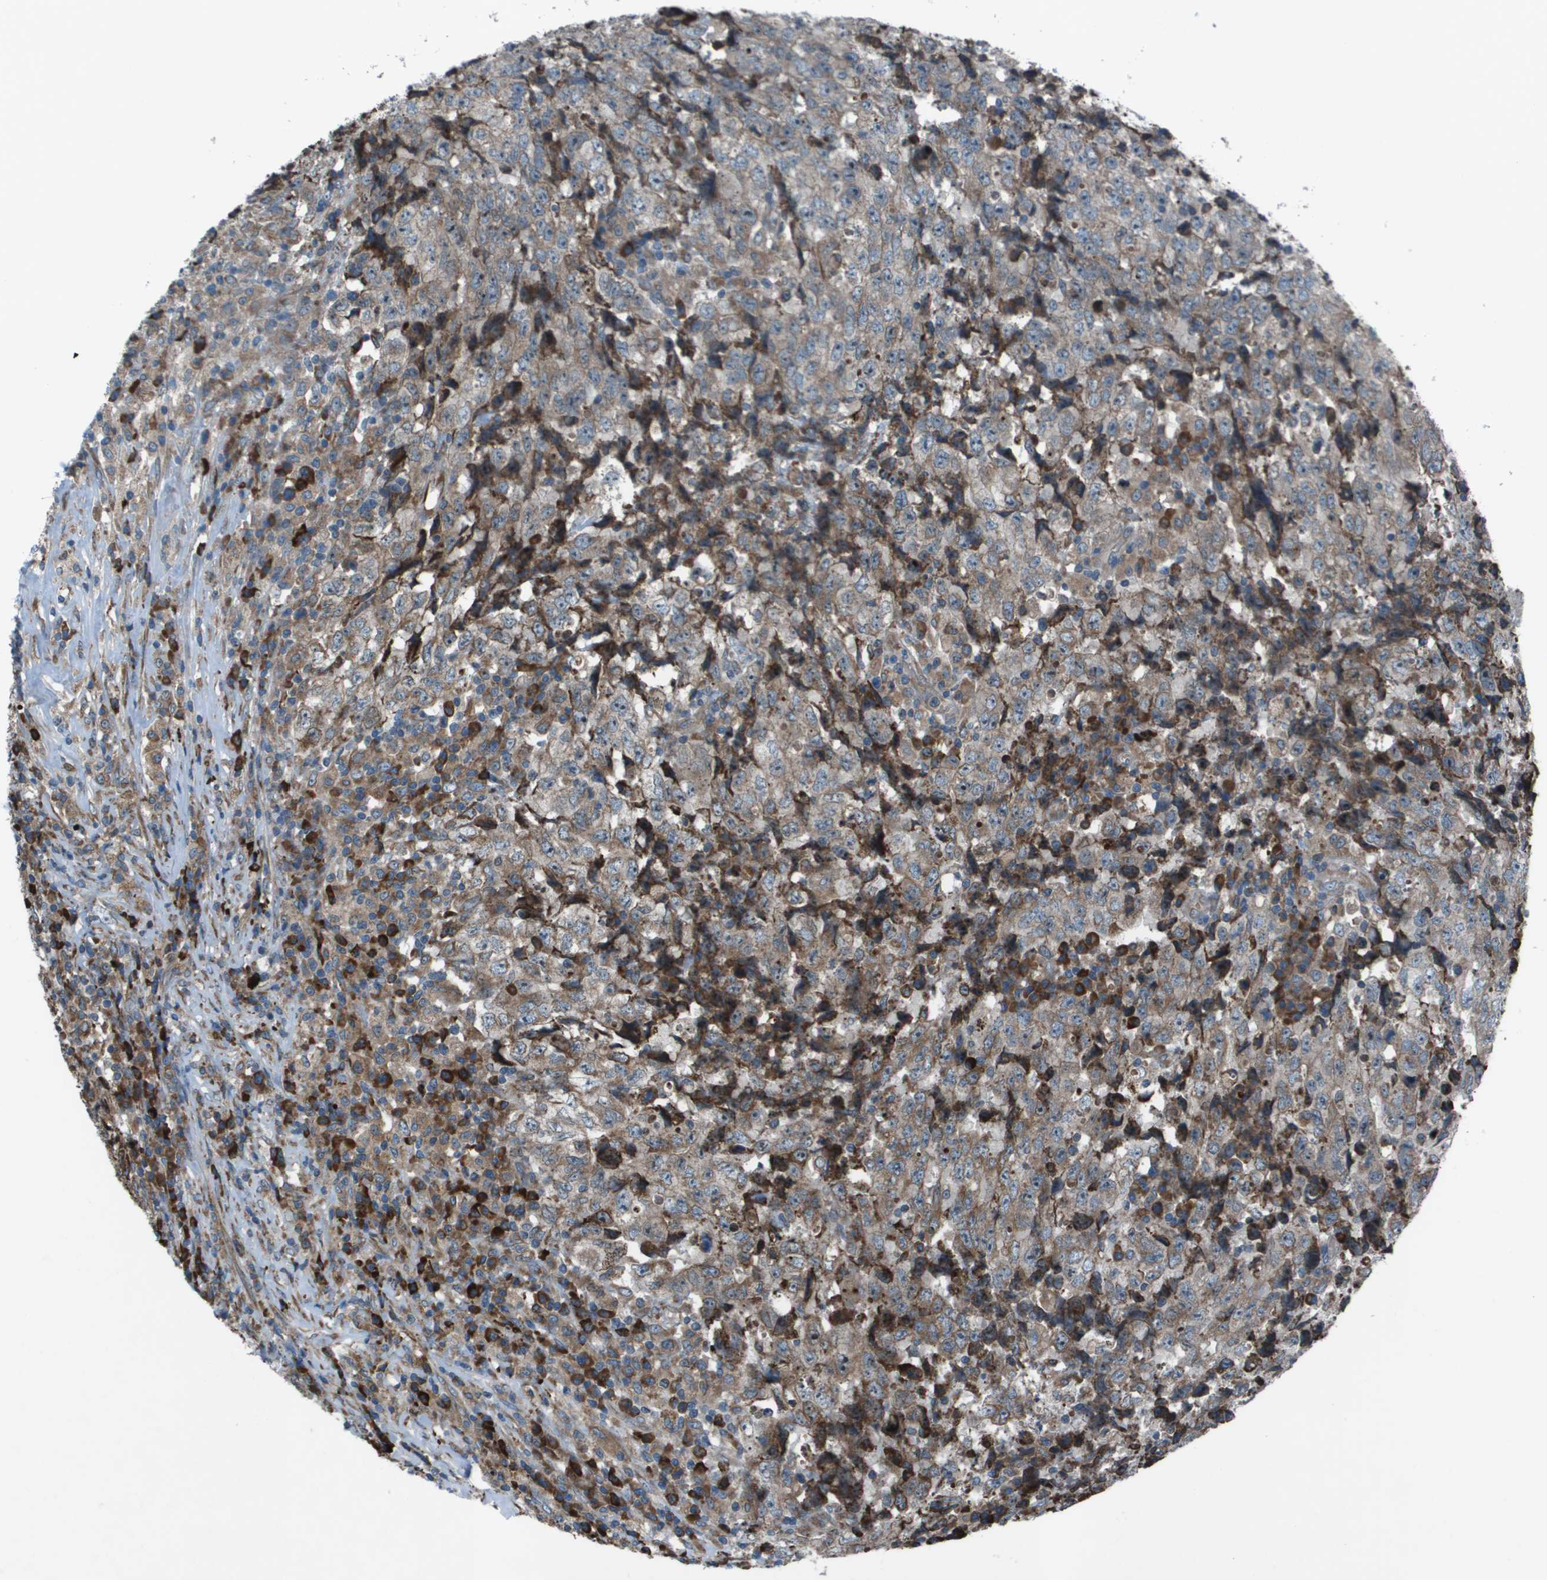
{"staining": {"intensity": "weak", "quantity": ">75%", "location": "cytoplasmic/membranous"}, "tissue": "testis cancer", "cell_type": "Tumor cells", "image_type": "cancer", "snomed": [{"axis": "morphology", "description": "Necrosis, NOS"}, {"axis": "morphology", "description": "Carcinoma, Embryonal, NOS"}, {"axis": "topography", "description": "Testis"}], "caption": "Testis cancer stained with DAB (3,3'-diaminobenzidine) immunohistochemistry (IHC) exhibits low levels of weak cytoplasmic/membranous expression in about >75% of tumor cells.", "gene": "UTS2", "patient": {"sex": "male", "age": 19}}